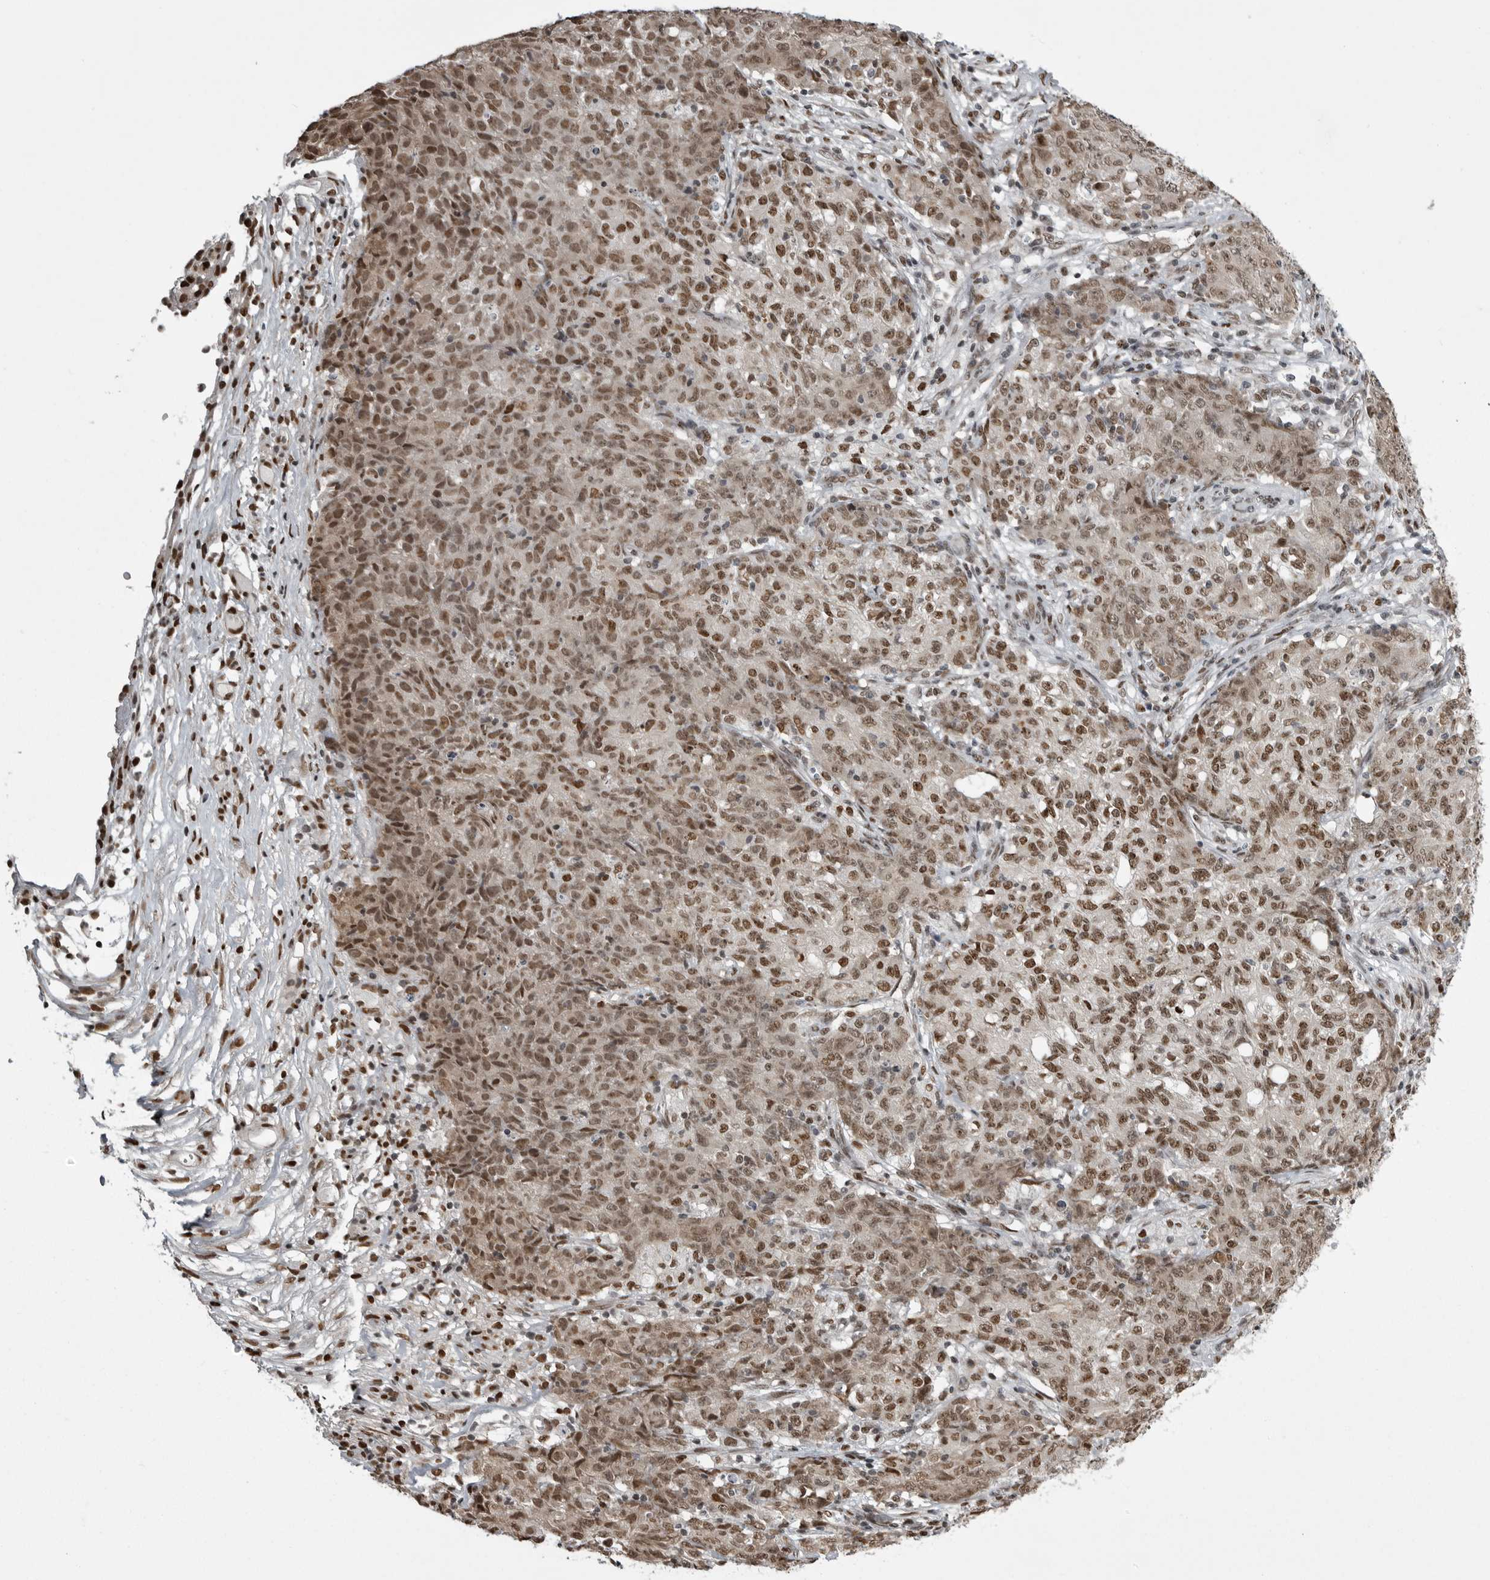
{"staining": {"intensity": "moderate", "quantity": ">75%", "location": "nuclear"}, "tissue": "ovarian cancer", "cell_type": "Tumor cells", "image_type": "cancer", "snomed": [{"axis": "morphology", "description": "Carcinoma, endometroid"}, {"axis": "topography", "description": "Ovary"}], "caption": "A medium amount of moderate nuclear positivity is present in about >75% of tumor cells in ovarian cancer (endometroid carcinoma) tissue.", "gene": "YAF2", "patient": {"sex": "female", "age": 42}}